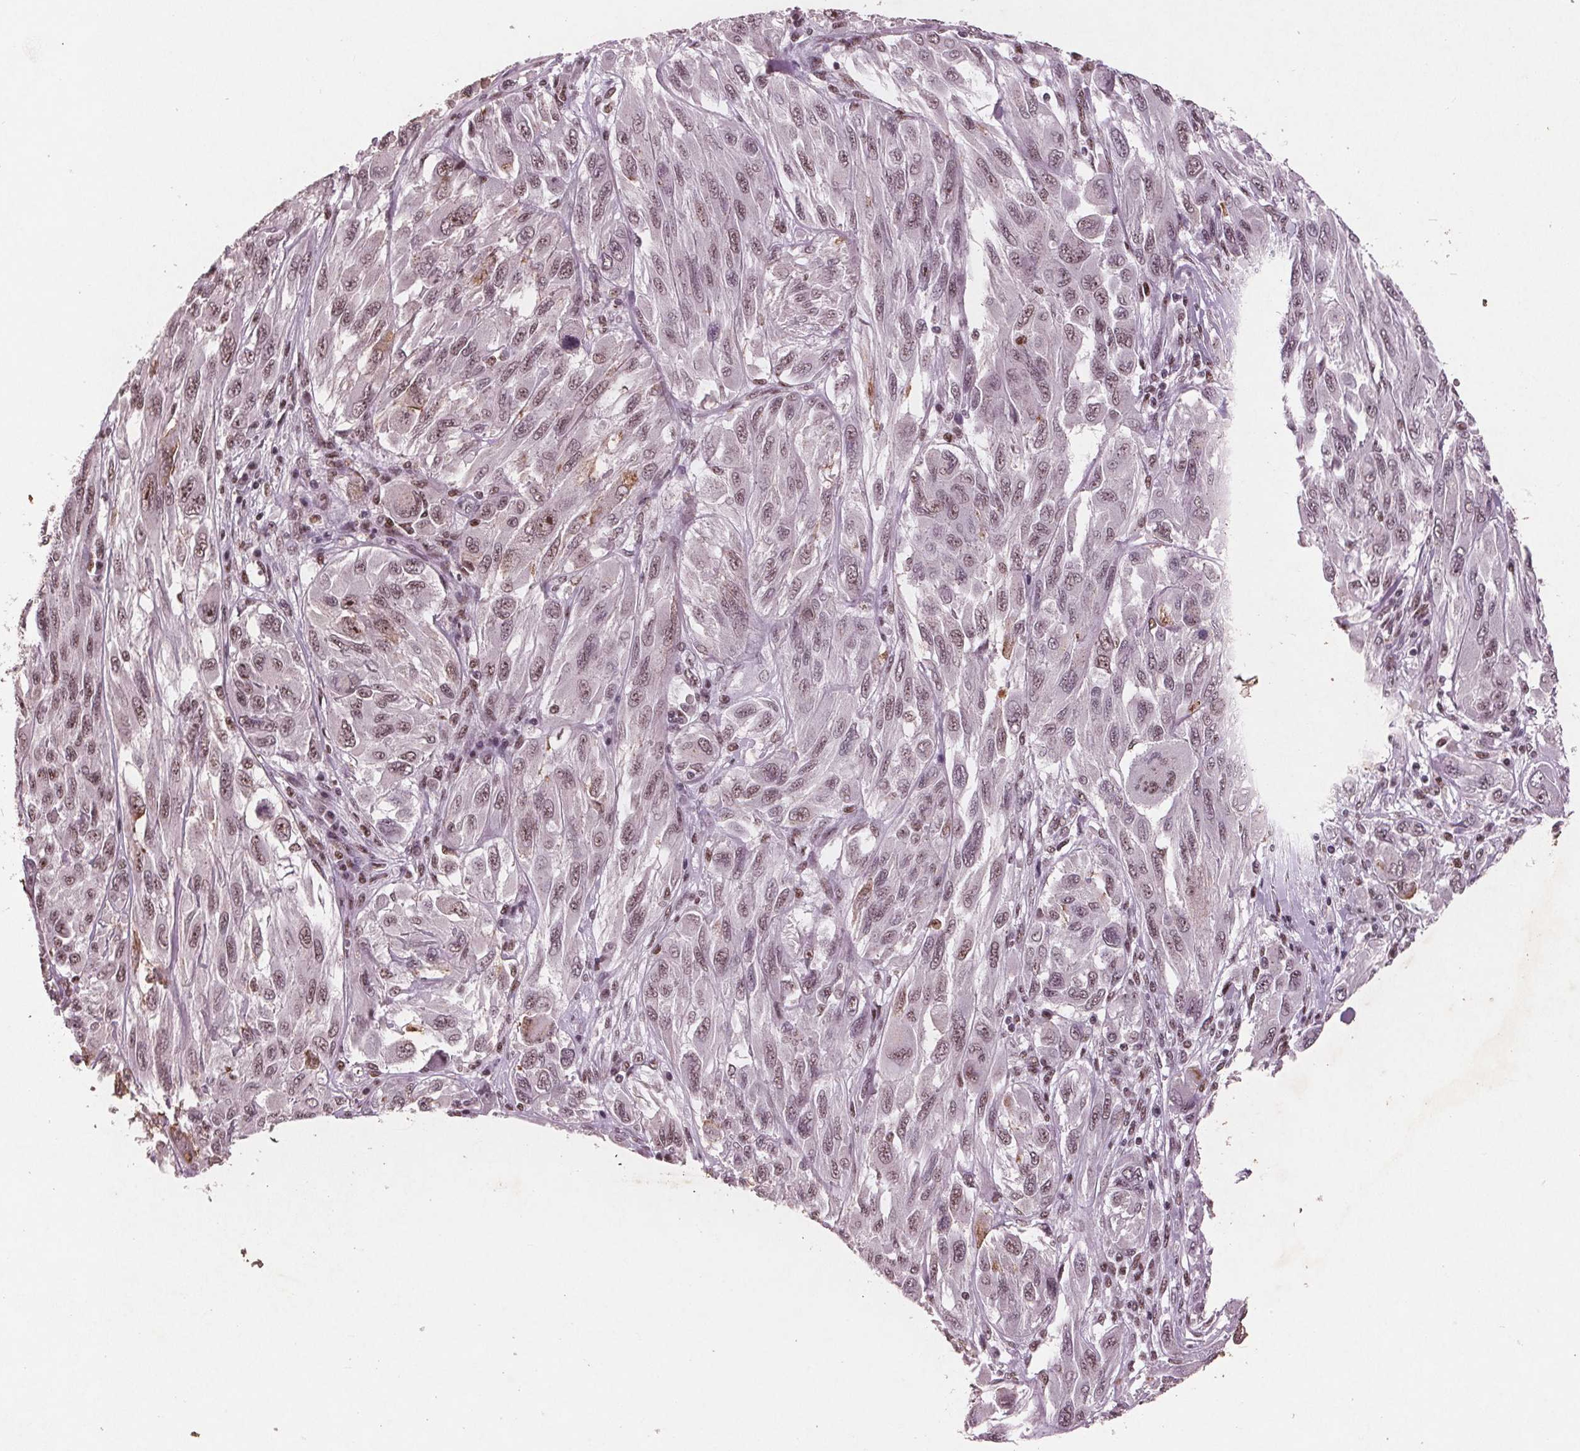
{"staining": {"intensity": "weak", "quantity": ">75%", "location": "nuclear"}, "tissue": "melanoma", "cell_type": "Tumor cells", "image_type": "cancer", "snomed": [{"axis": "morphology", "description": "Malignant melanoma, NOS"}, {"axis": "topography", "description": "Skin"}], "caption": "About >75% of tumor cells in human malignant melanoma display weak nuclear protein staining as visualized by brown immunohistochemical staining.", "gene": "RPS6KA2", "patient": {"sex": "female", "age": 91}}